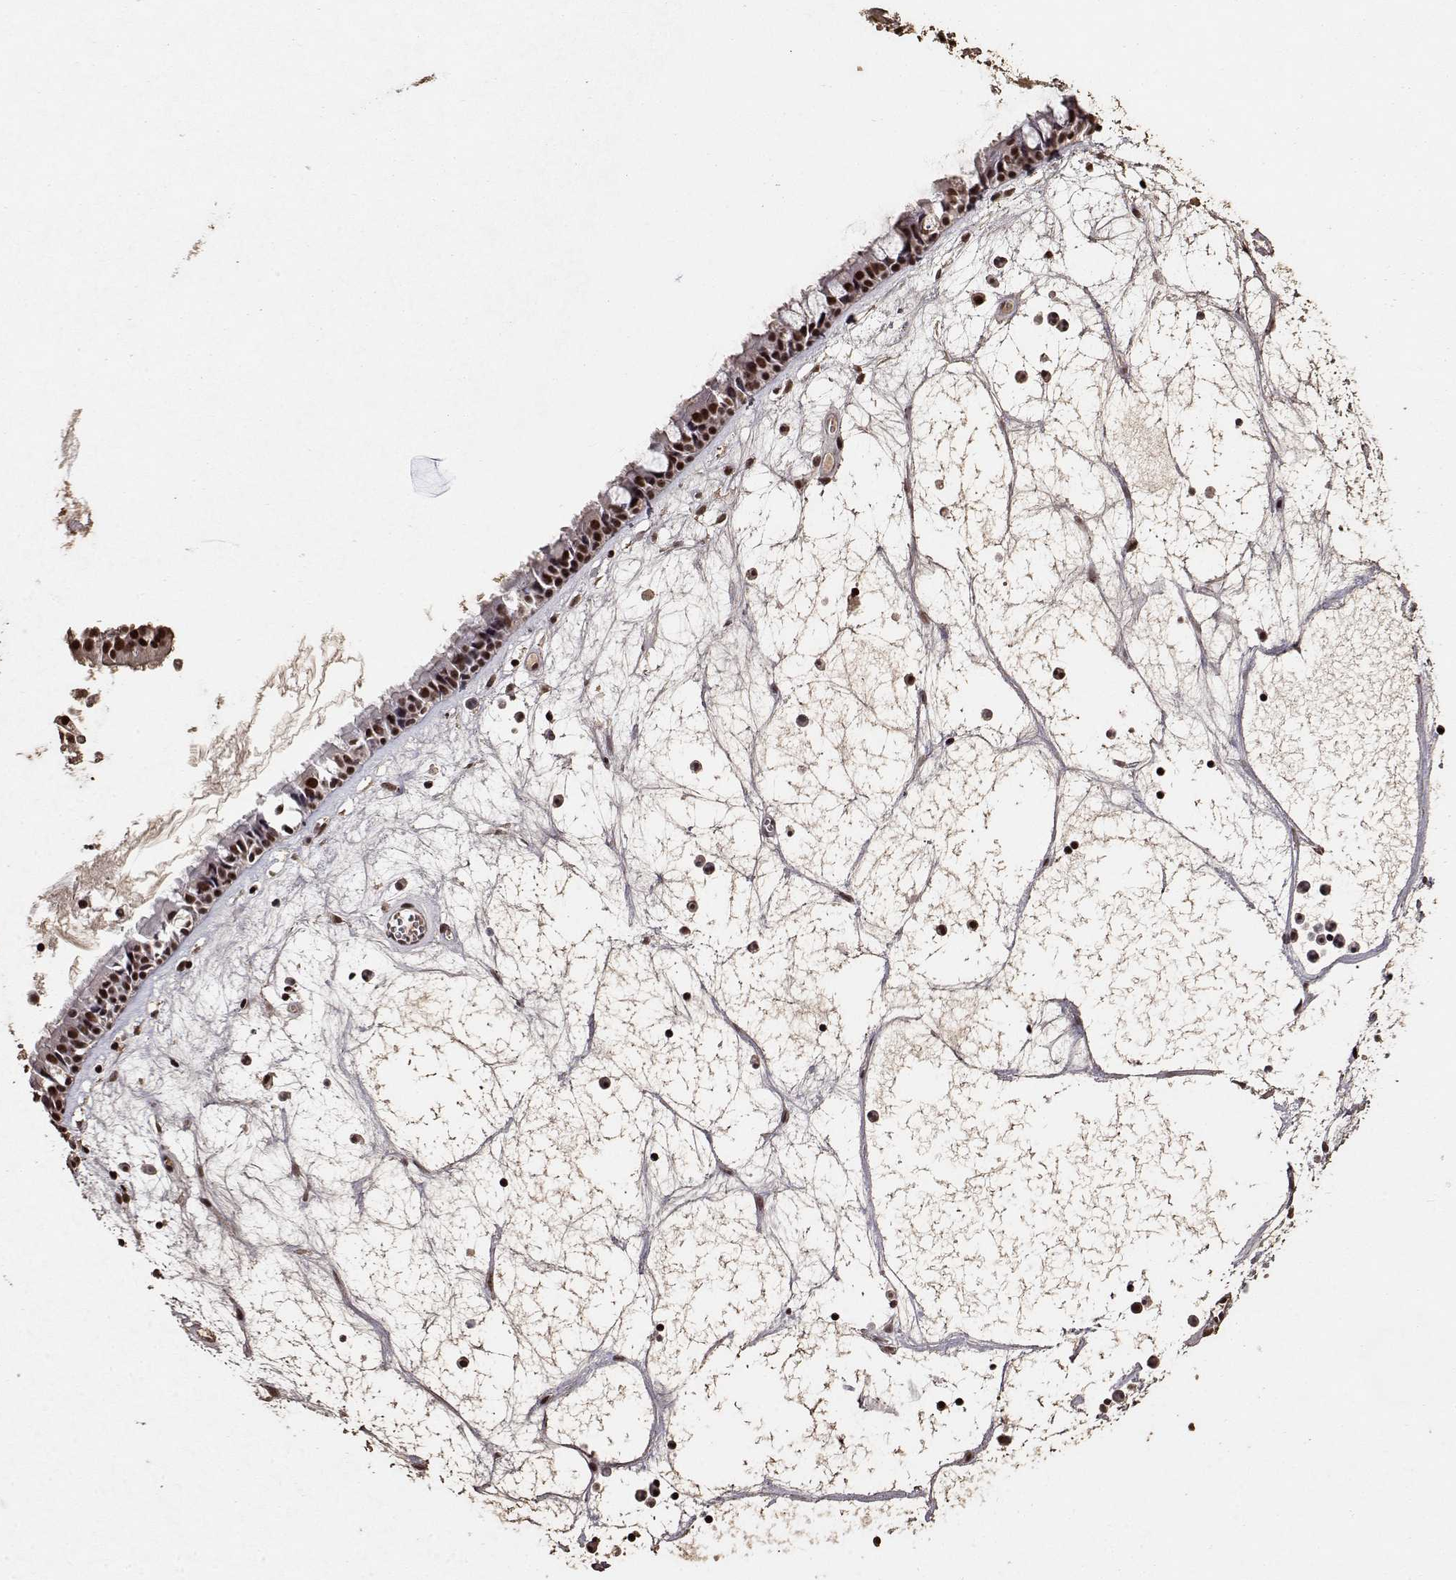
{"staining": {"intensity": "strong", "quantity": ">75%", "location": "nuclear"}, "tissue": "nasopharynx", "cell_type": "Respiratory epithelial cells", "image_type": "normal", "snomed": [{"axis": "morphology", "description": "Normal tissue, NOS"}, {"axis": "topography", "description": "Nasopharynx"}], "caption": "Strong nuclear staining is identified in approximately >75% of respiratory epithelial cells in unremarkable nasopharynx.", "gene": "TOE1", "patient": {"sex": "male", "age": 31}}